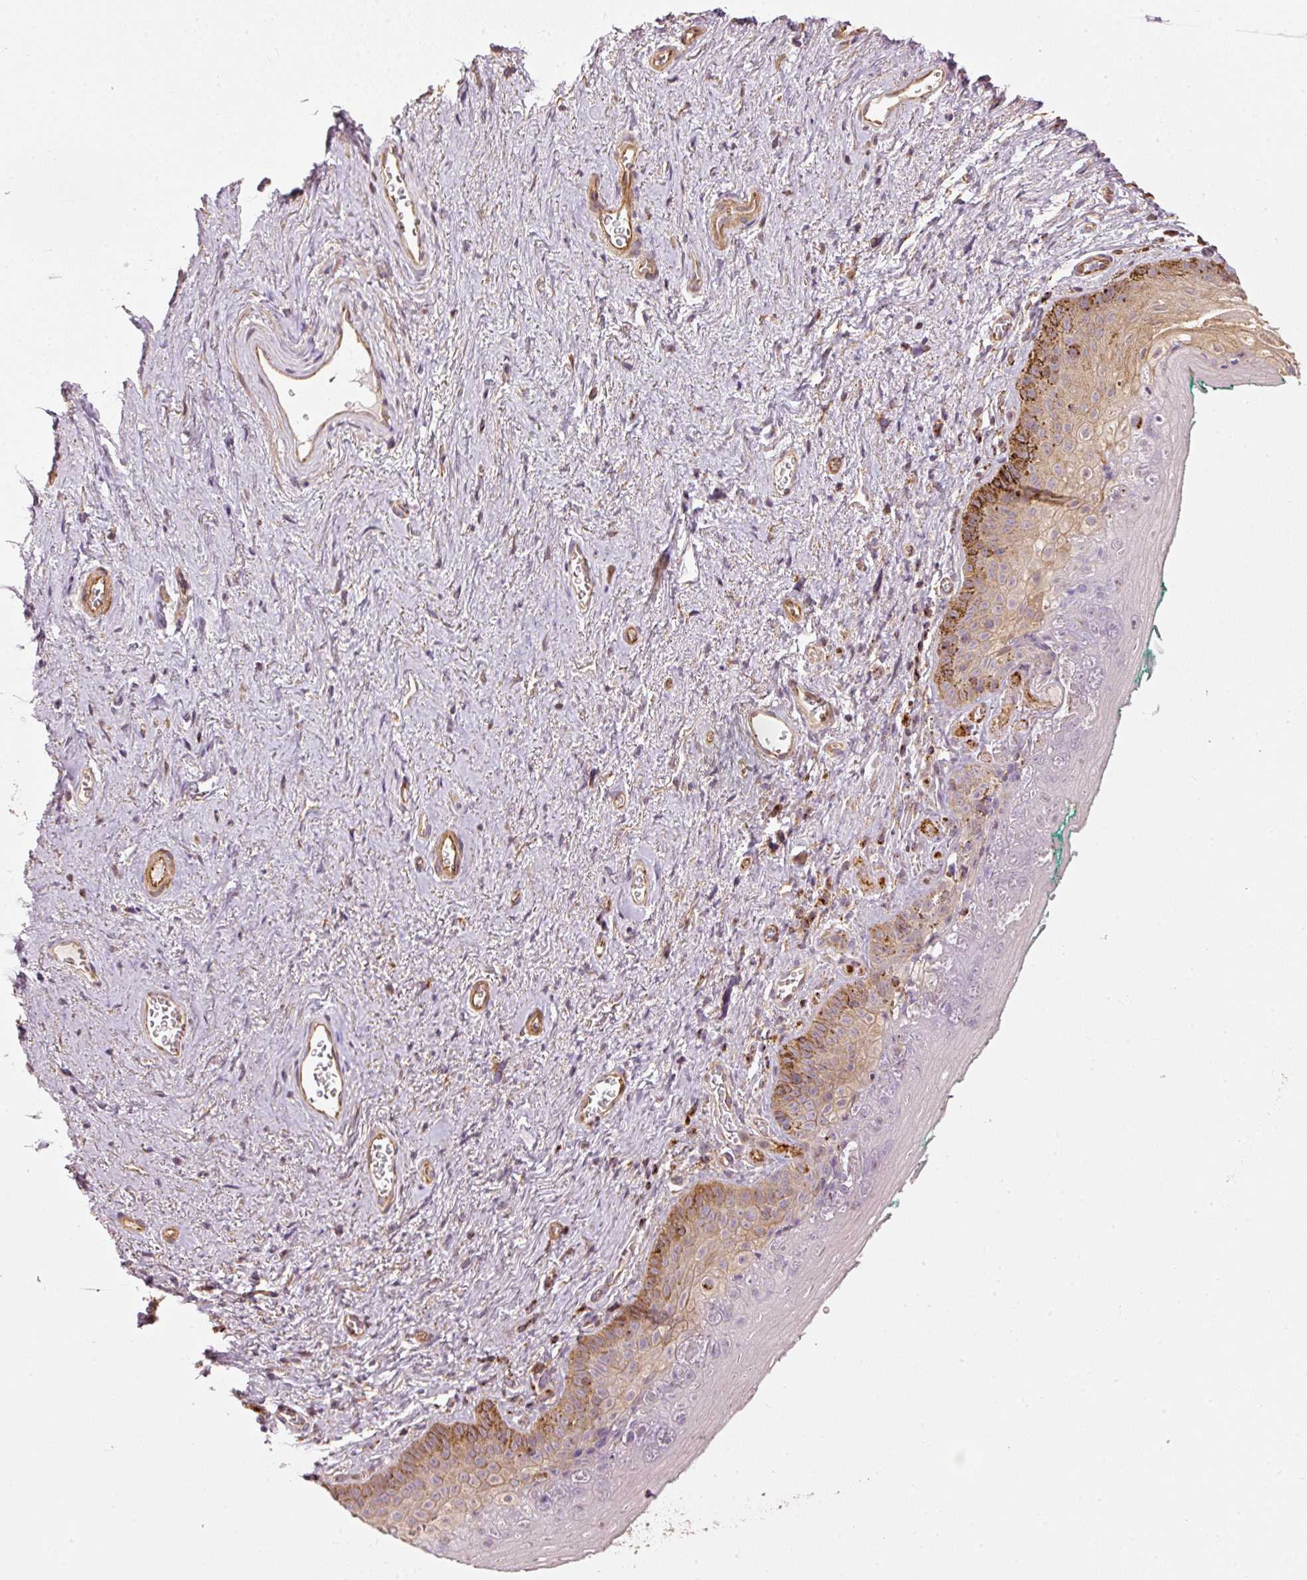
{"staining": {"intensity": "moderate", "quantity": "25%-75%", "location": "cytoplasmic/membranous"}, "tissue": "vagina", "cell_type": "Squamous epithelial cells", "image_type": "normal", "snomed": [{"axis": "morphology", "description": "Normal tissue, NOS"}, {"axis": "topography", "description": "Vulva"}, {"axis": "topography", "description": "Vagina"}, {"axis": "topography", "description": "Peripheral nerve tissue"}], "caption": "Moderate cytoplasmic/membranous protein positivity is present in approximately 25%-75% of squamous epithelial cells in vagina.", "gene": "MTHFD1L", "patient": {"sex": "female", "age": 66}}